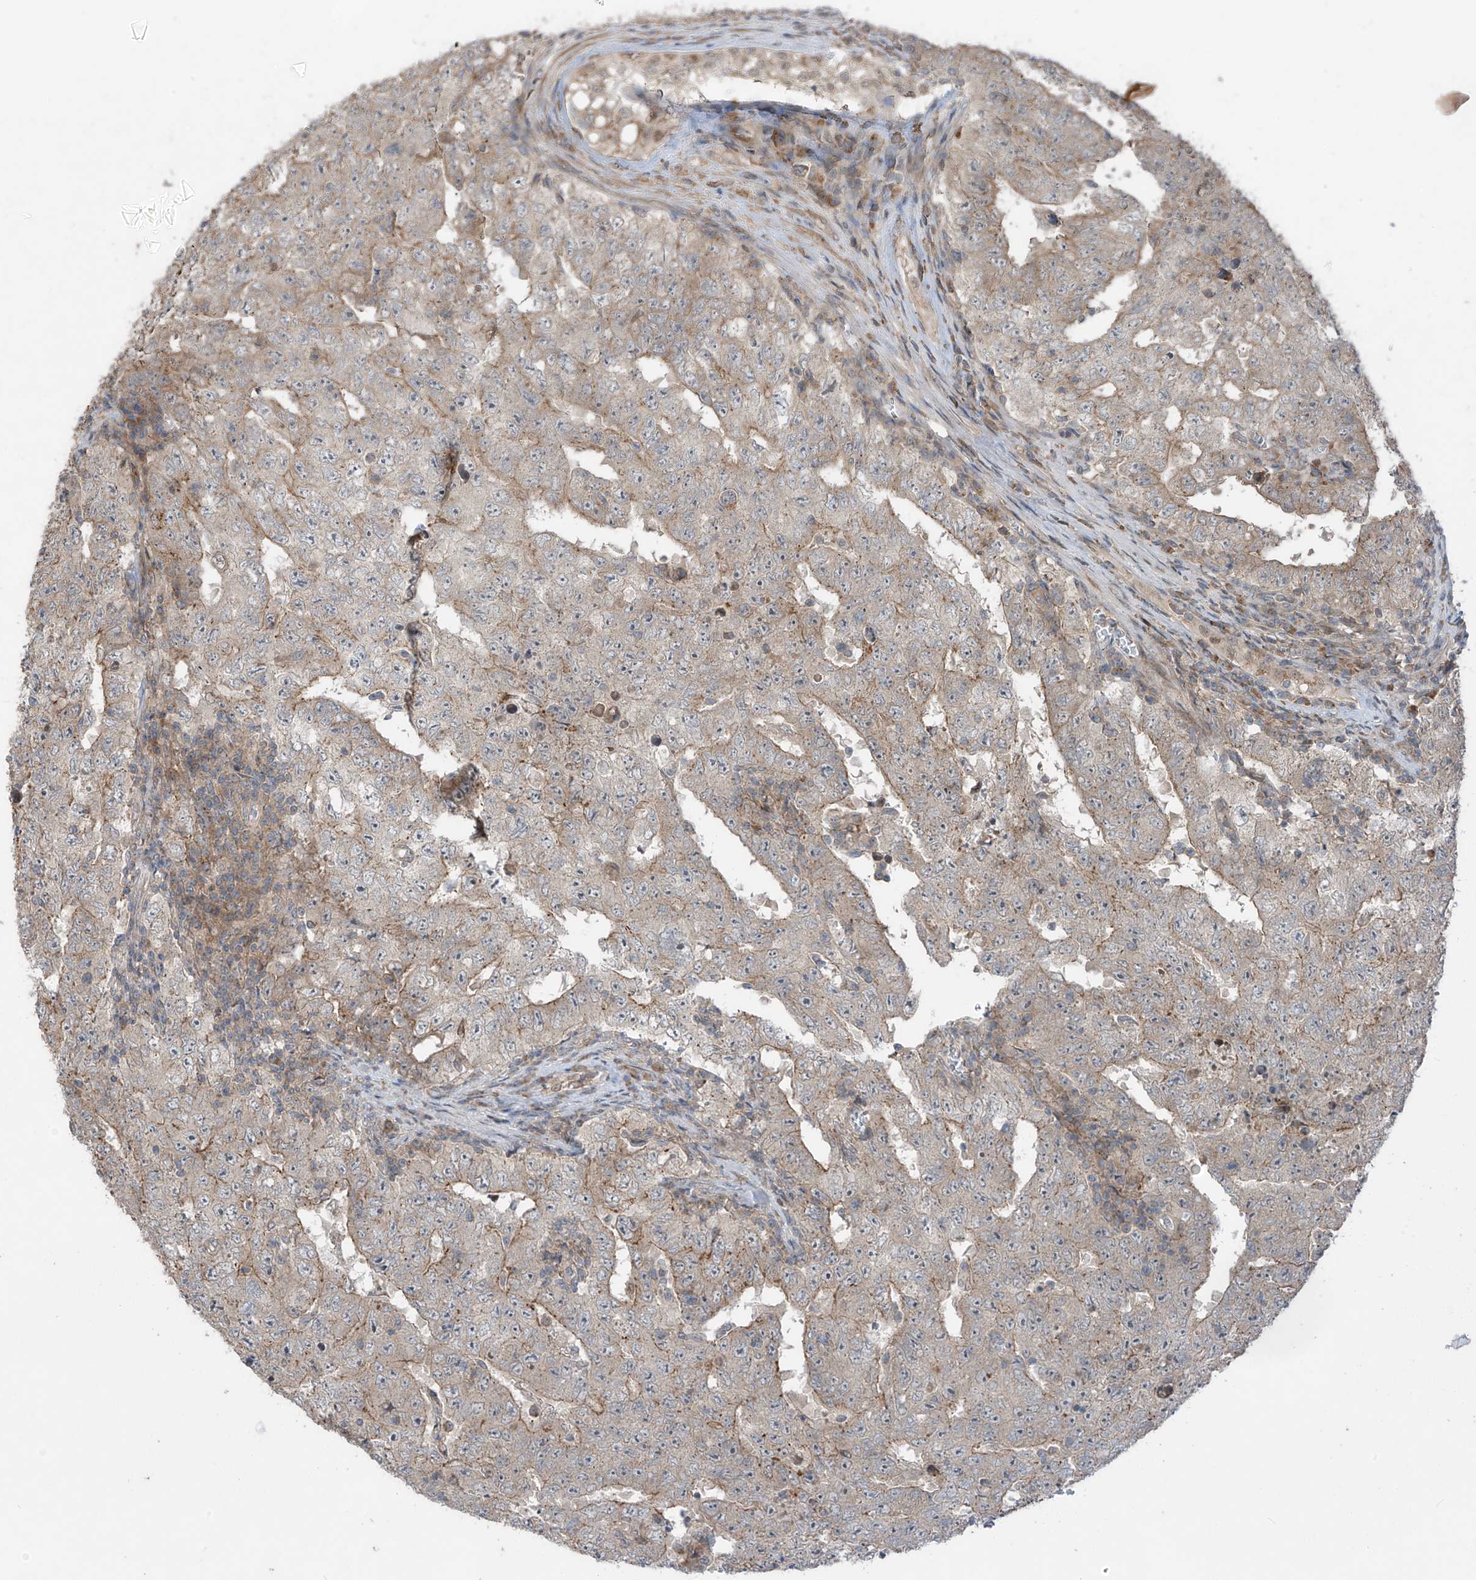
{"staining": {"intensity": "moderate", "quantity": "25%-75%", "location": "cytoplasmic/membranous"}, "tissue": "testis cancer", "cell_type": "Tumor cells", "image_type": "cancer", "snomed": [{"axis": "morphology", "description": "Carcinoma, Embryonal, NOS"}, {"axis": "topography", "description": "Testis"}], "caption": "Approximately 25%-75% of tumor cells in testis embryonal carcinoma display moderate cytoplasmic/membranous protein expression as visualized by brown immunohistochemical staining.", "gene": "LRRC74A", "patient": {"sex": "male", "age": 26}}